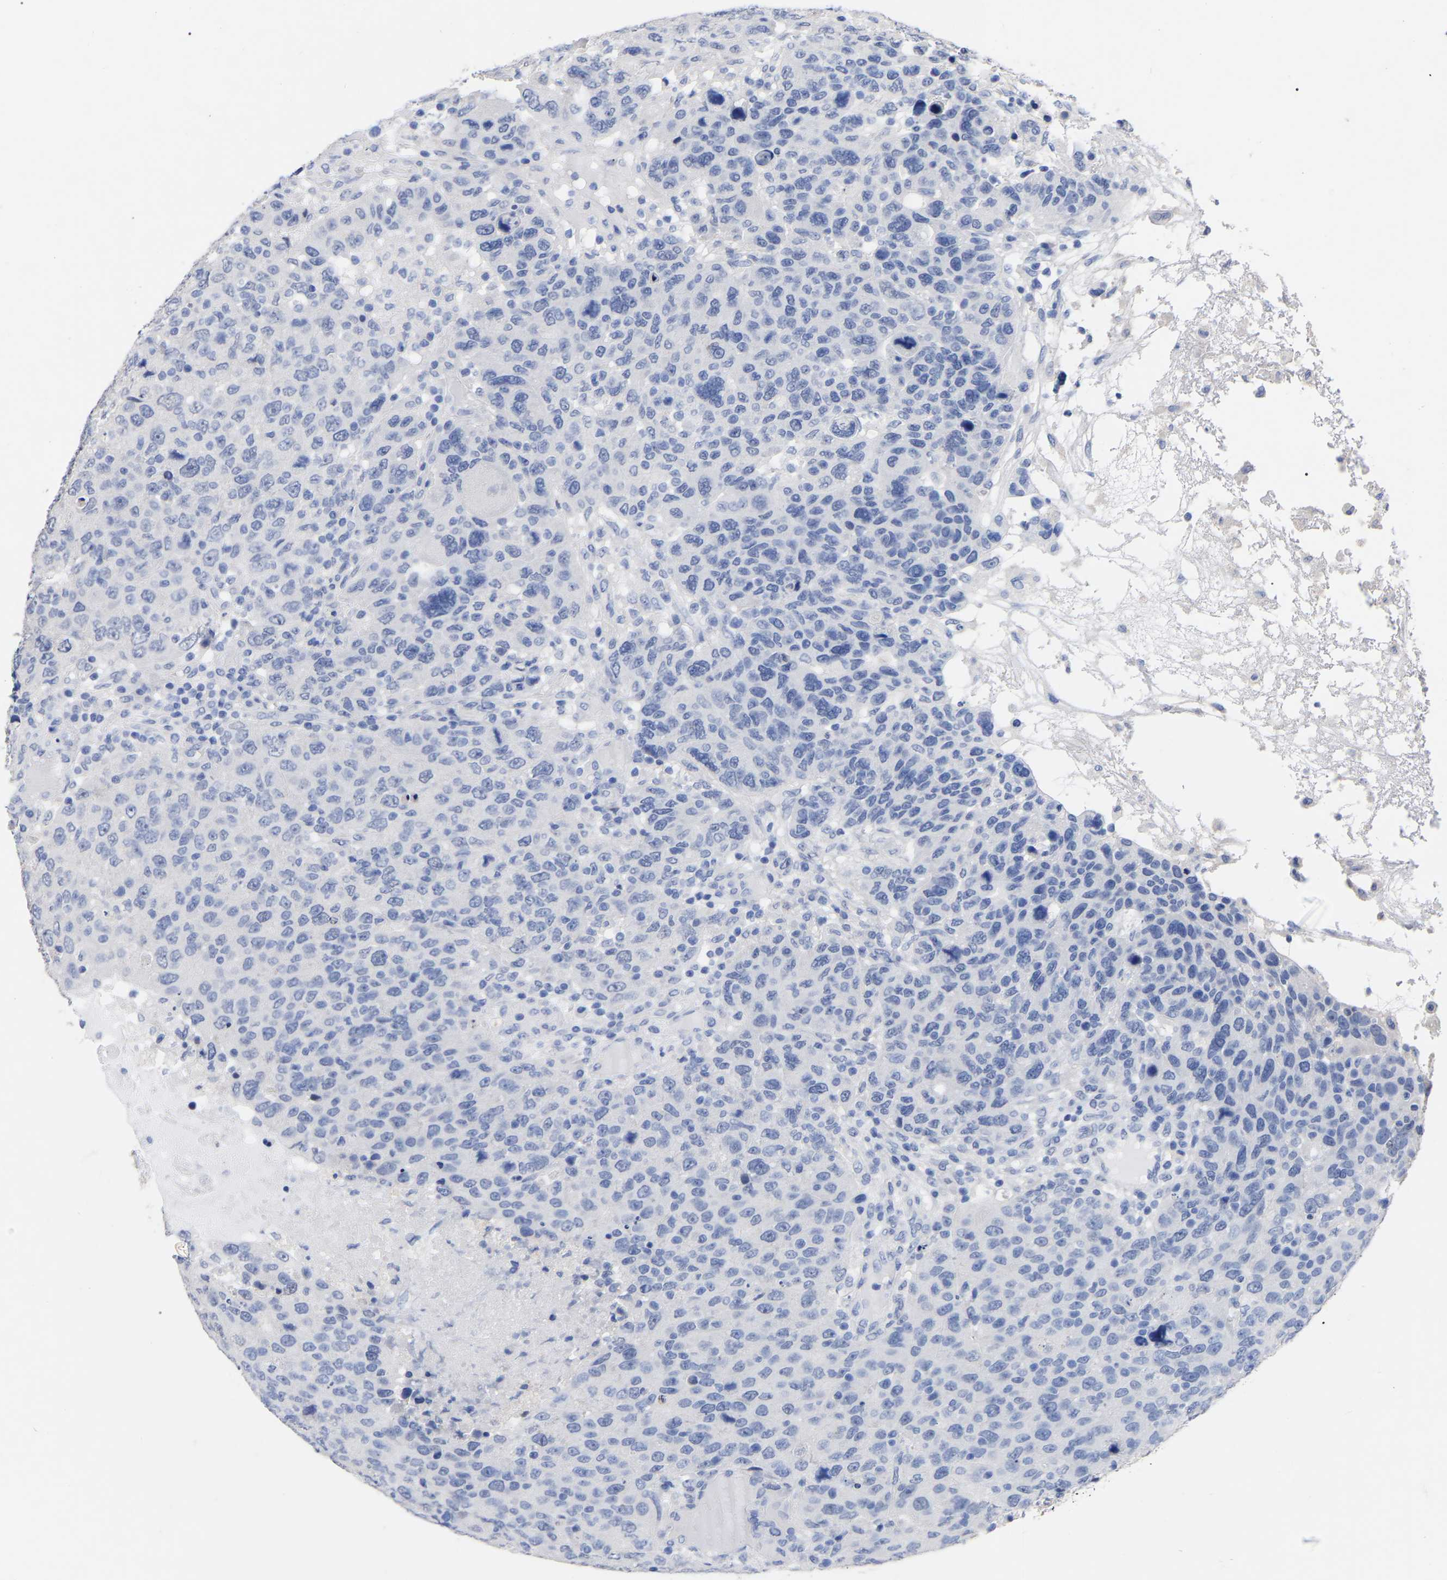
{"staining": {"intensity": "negative", "quantity": "none", "location": "none"}, "tissue": "breast cancer", "cell_type": "Tumor cells", "image_type": "cancer", "snomed": [{"axis": "morphology", "description": "Duct carcinoma"}, {"axis": "topography", "description": "Breast"}], "caption": "Photomicrograph shows no protein staining in tumor cells of breast intraductal carcinoma tissue.", "gene": "ANXA13", "patient": {"sex": "female", "age": 37}}